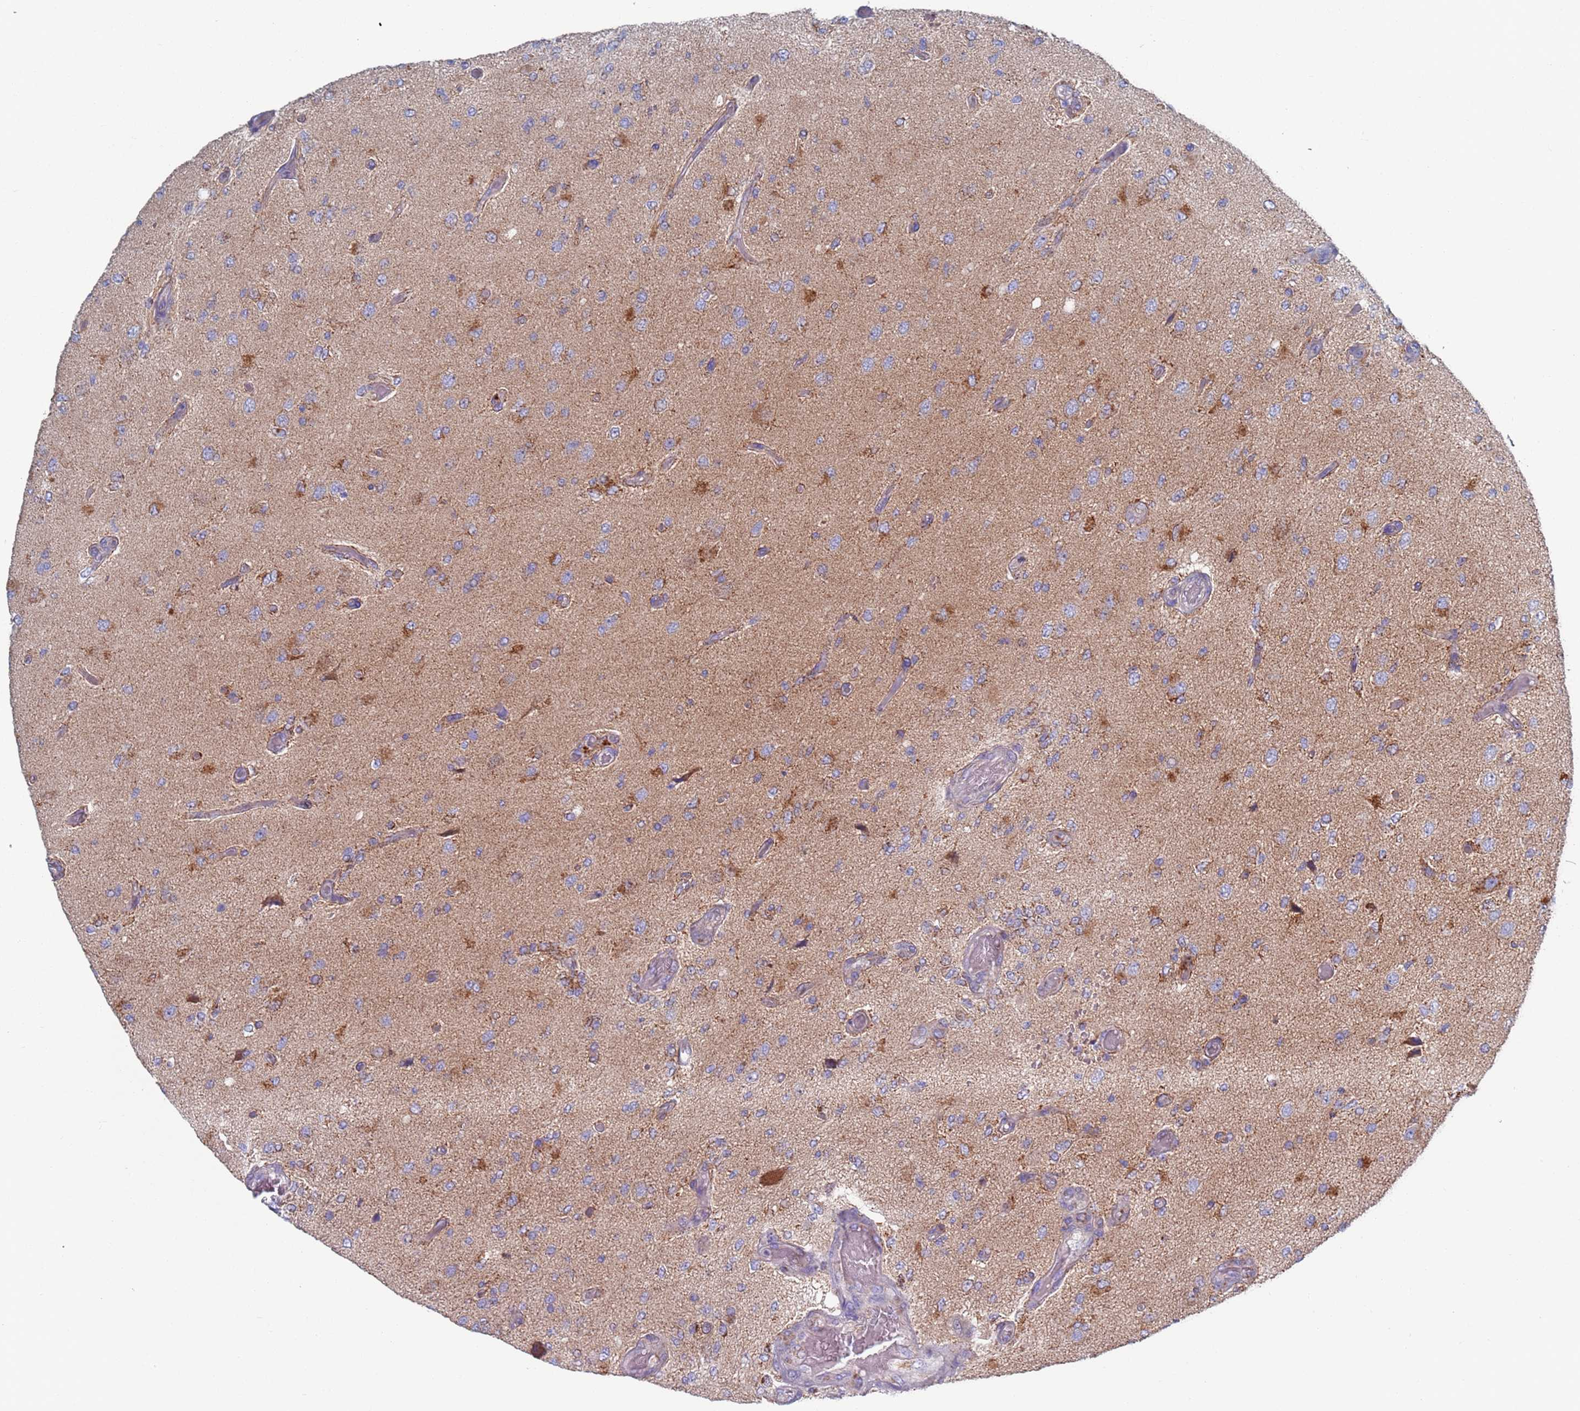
{"staining": {"intensity": "negative", "quantity": "none", "location": "none"}, "tissue": "glioma", "cell_type": "Tumor cells", "image_type": "cancer", "snomed": [{"axis": "morphology", "description": "Normal tissue, NOS"}, {"axis": "morphology", "description": "Glioma, malignant, High grade"}, {"axis": "topography", "description": "Cerebral cortex"}], "caption": "This is a image of immunohistochemistry (IHC) staining of glioma, which shows no positivity in tumor cells. (Brightfield microscopy of DAB (3,3'-diaminobenzidine) immunohistochemistry at high magnification).", "gene": "CHCHD6", "patient": {"sex": "male", "age": 77}}